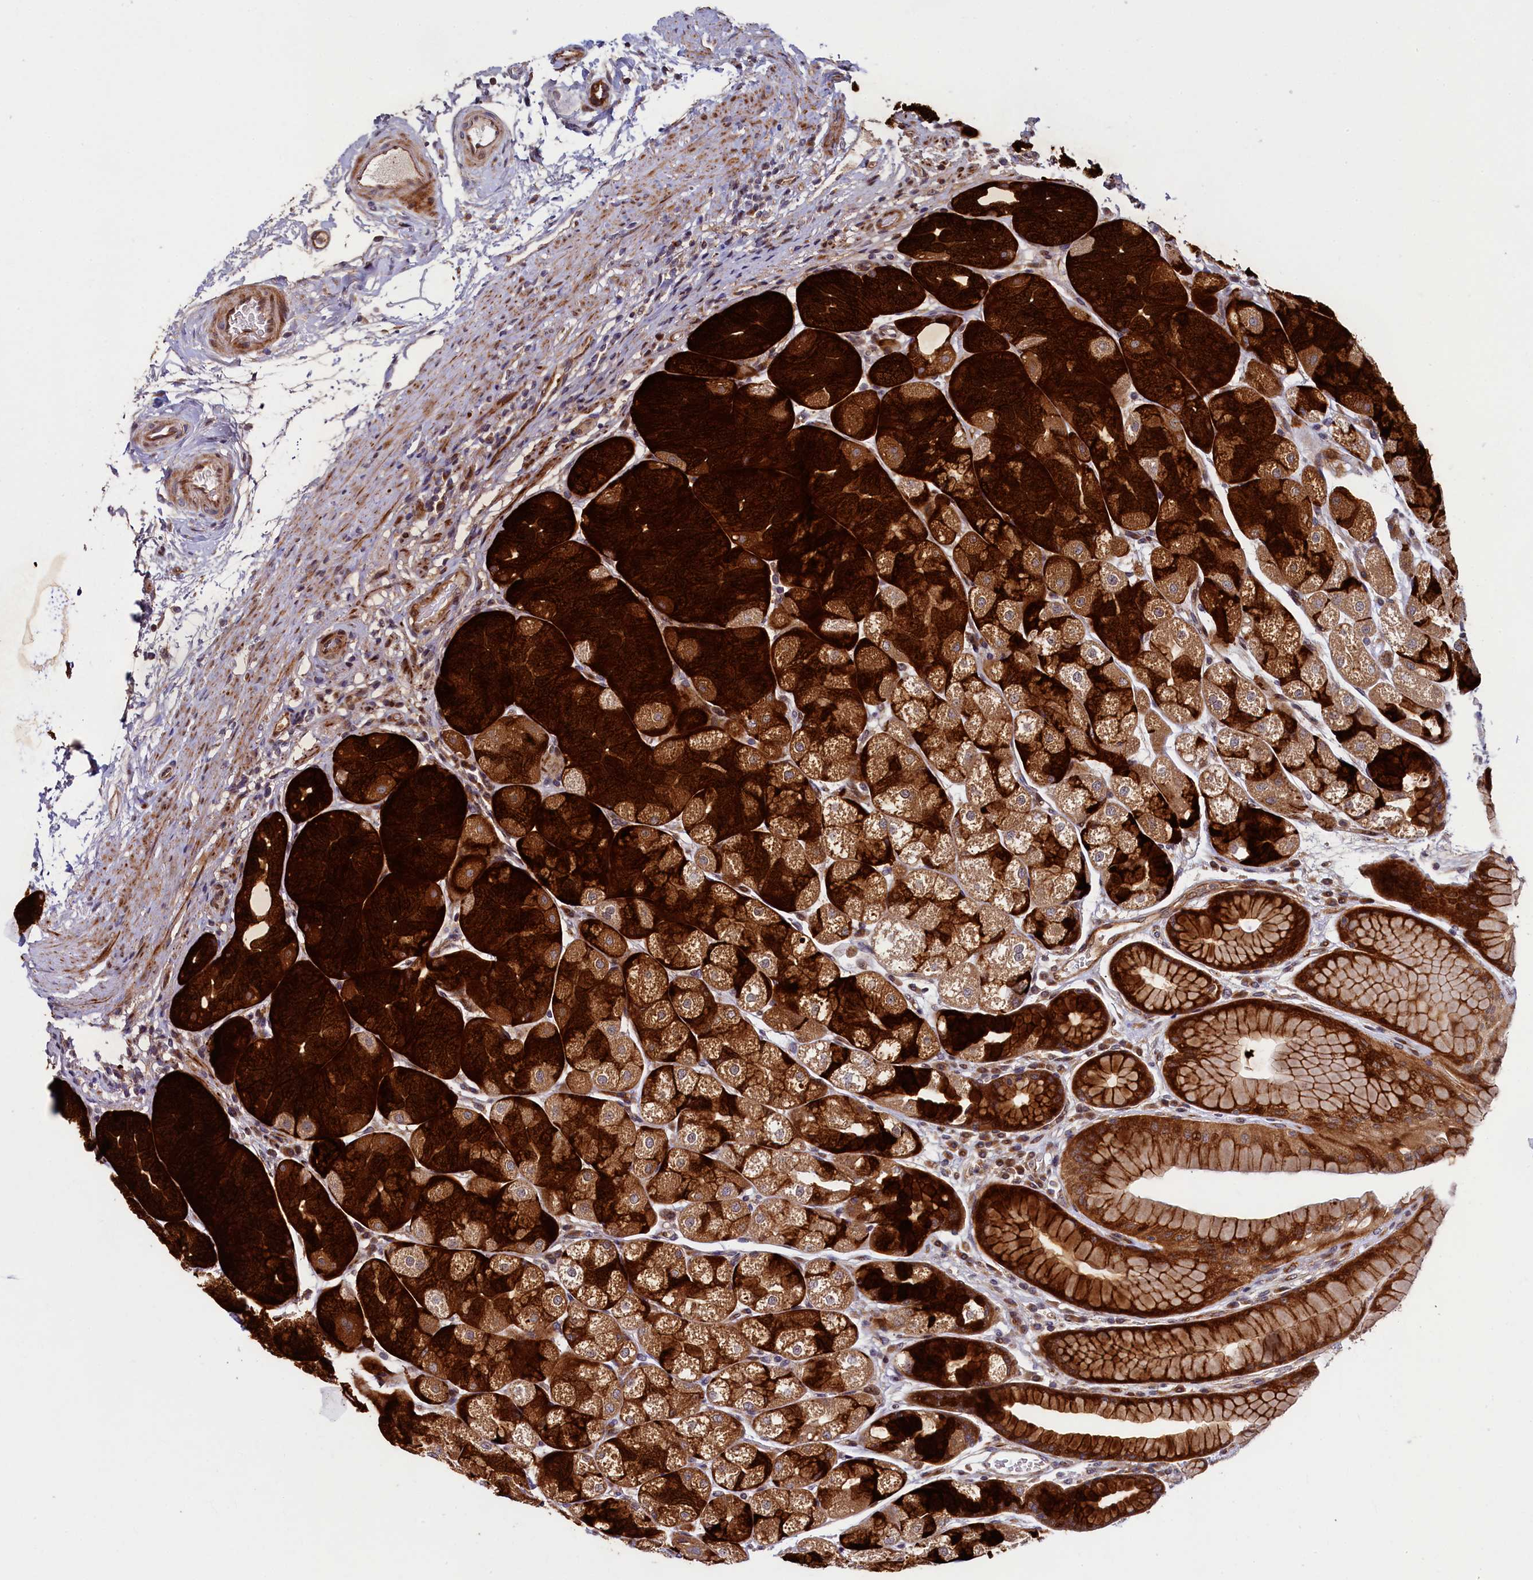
{"staining": {"intensity": "strong", "quantity": ">75%", "location": "cytoplasmic/membranous"}, "tissue": "stomach", "cell_type": "Glandular cells", "image_type": "normal", "snomed": [{"axis": "morphology", "description": "Normal tissue, NOS"}, {"axis": "topography", "description": "Stomach"}], "caption": "Protein expression analysis of benign stomach demonstrates strong cytoplasmic/membranous staining in about >75% of glandular cells. (IHC, brightfield microscopy, high magnification).", "gene": "PIK3C3", "patient": {"sex": "male", "age": 57}}